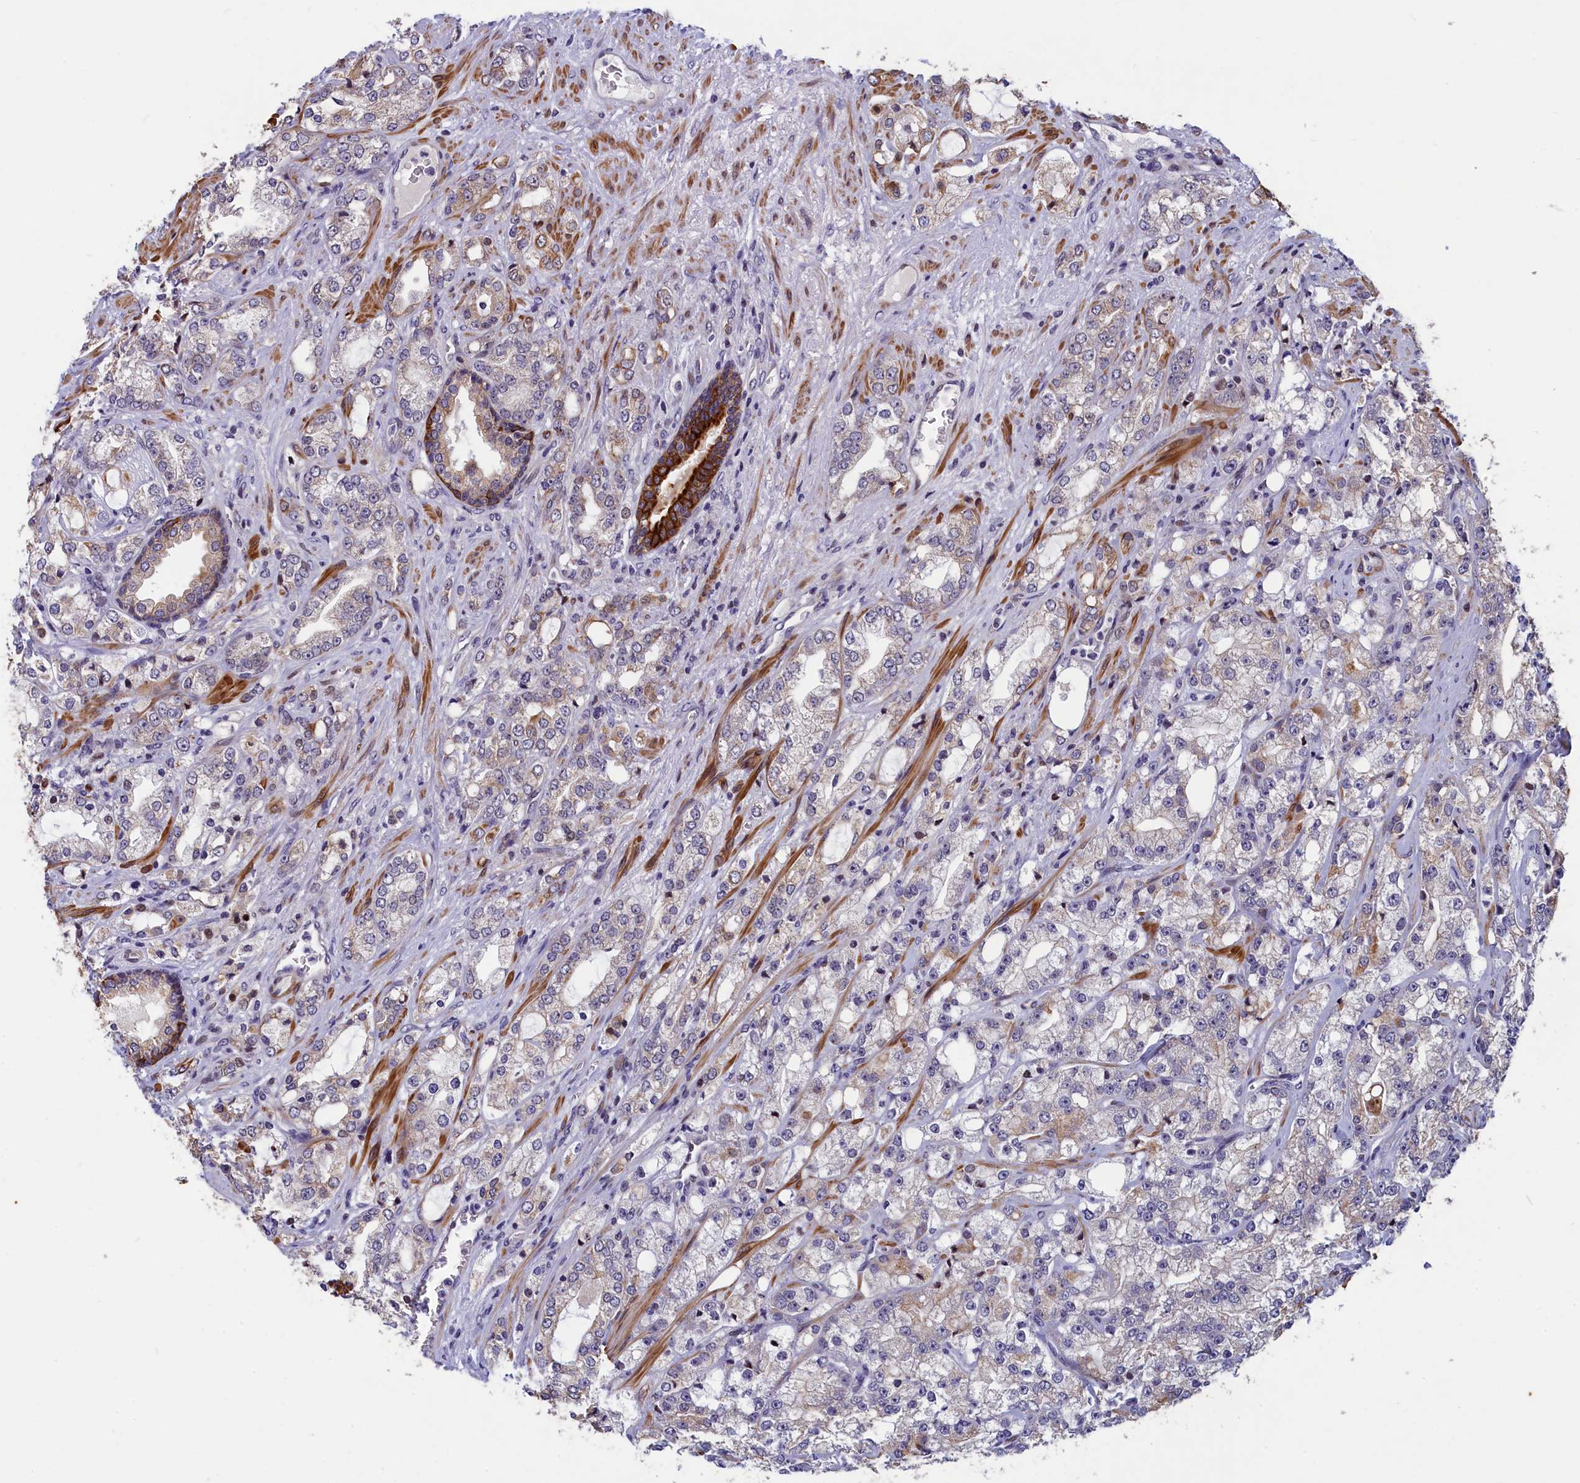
{"staining": {"intensity": "weak", "quantity": "<25%", "location": "cytoplasmic/membranous"}, "tissue": "prostate cancer", "cell_type": "Tumor cells", "image_type": "cancer", "snomed": [{"axis": "morphology", "description": "Adenocarcinoma, High grade"}, {"axis": "topography", "description": "Prostate"}], "caption": "This micrograph is of prostate cancer stained with immunohistochemistry (IHC) to label a protein in brown with the nuclei are counter-stained blue. There is no positivity in tumor cells. (DAB immunohistochemistry (IHC) visualized using brightfield microscopy, high magnification).", "gene": "ANKRD34B", "patient": {"sex": "male", "age": 64}}